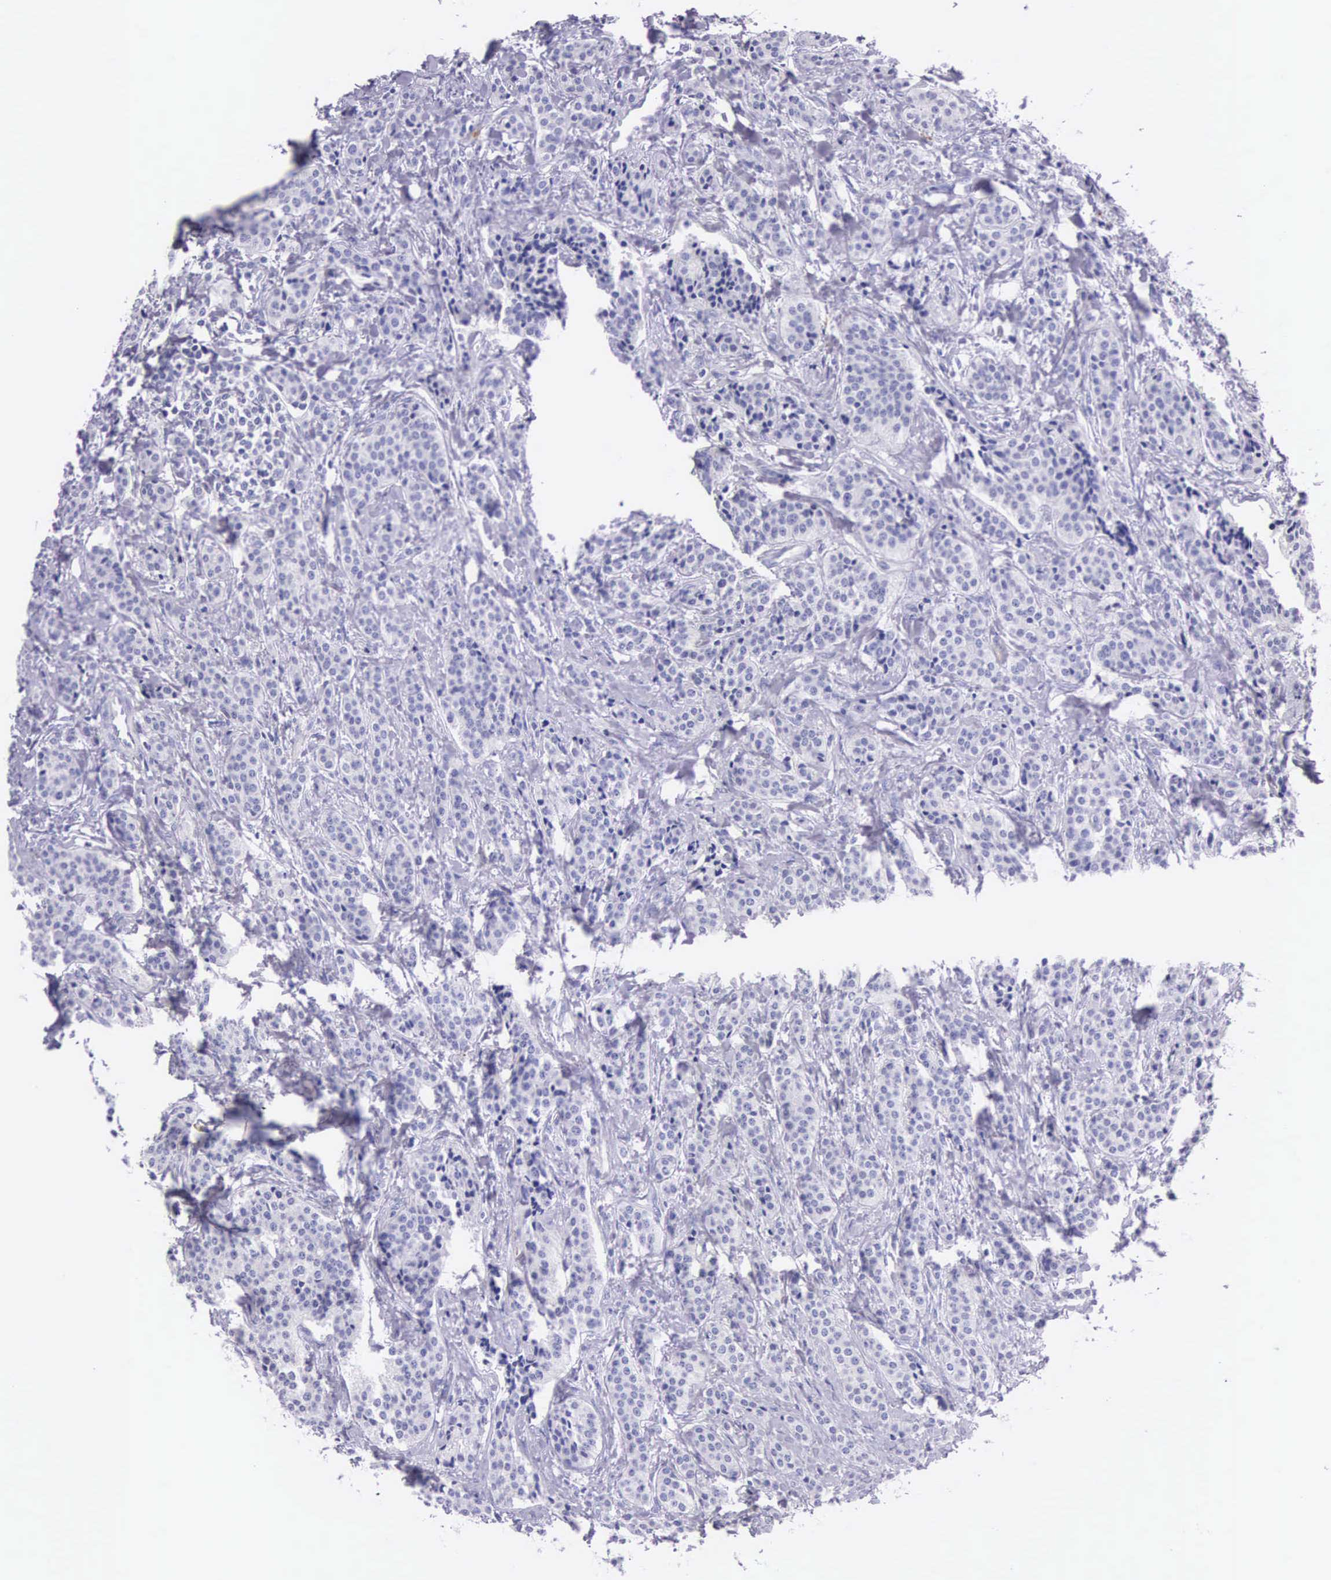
{"staining": {"intensity": "negative", "quantity": "none", "location": "none"}, "tissue": "carcinoid", "cell_type": "Tumor cells", "image_type": "cancer", "snomed": [{"axis": "morphology", "description": "Carcinoid, malignant, NOS"}, {"axis": "topography", "description": "Small intestine"}], "caption": "This is a photomicrograph of IHC staining of carcinoid, which shows no expression in tumor cells.", "gene": "FCN1", "patient": {"sex": "male", "age": 63}}